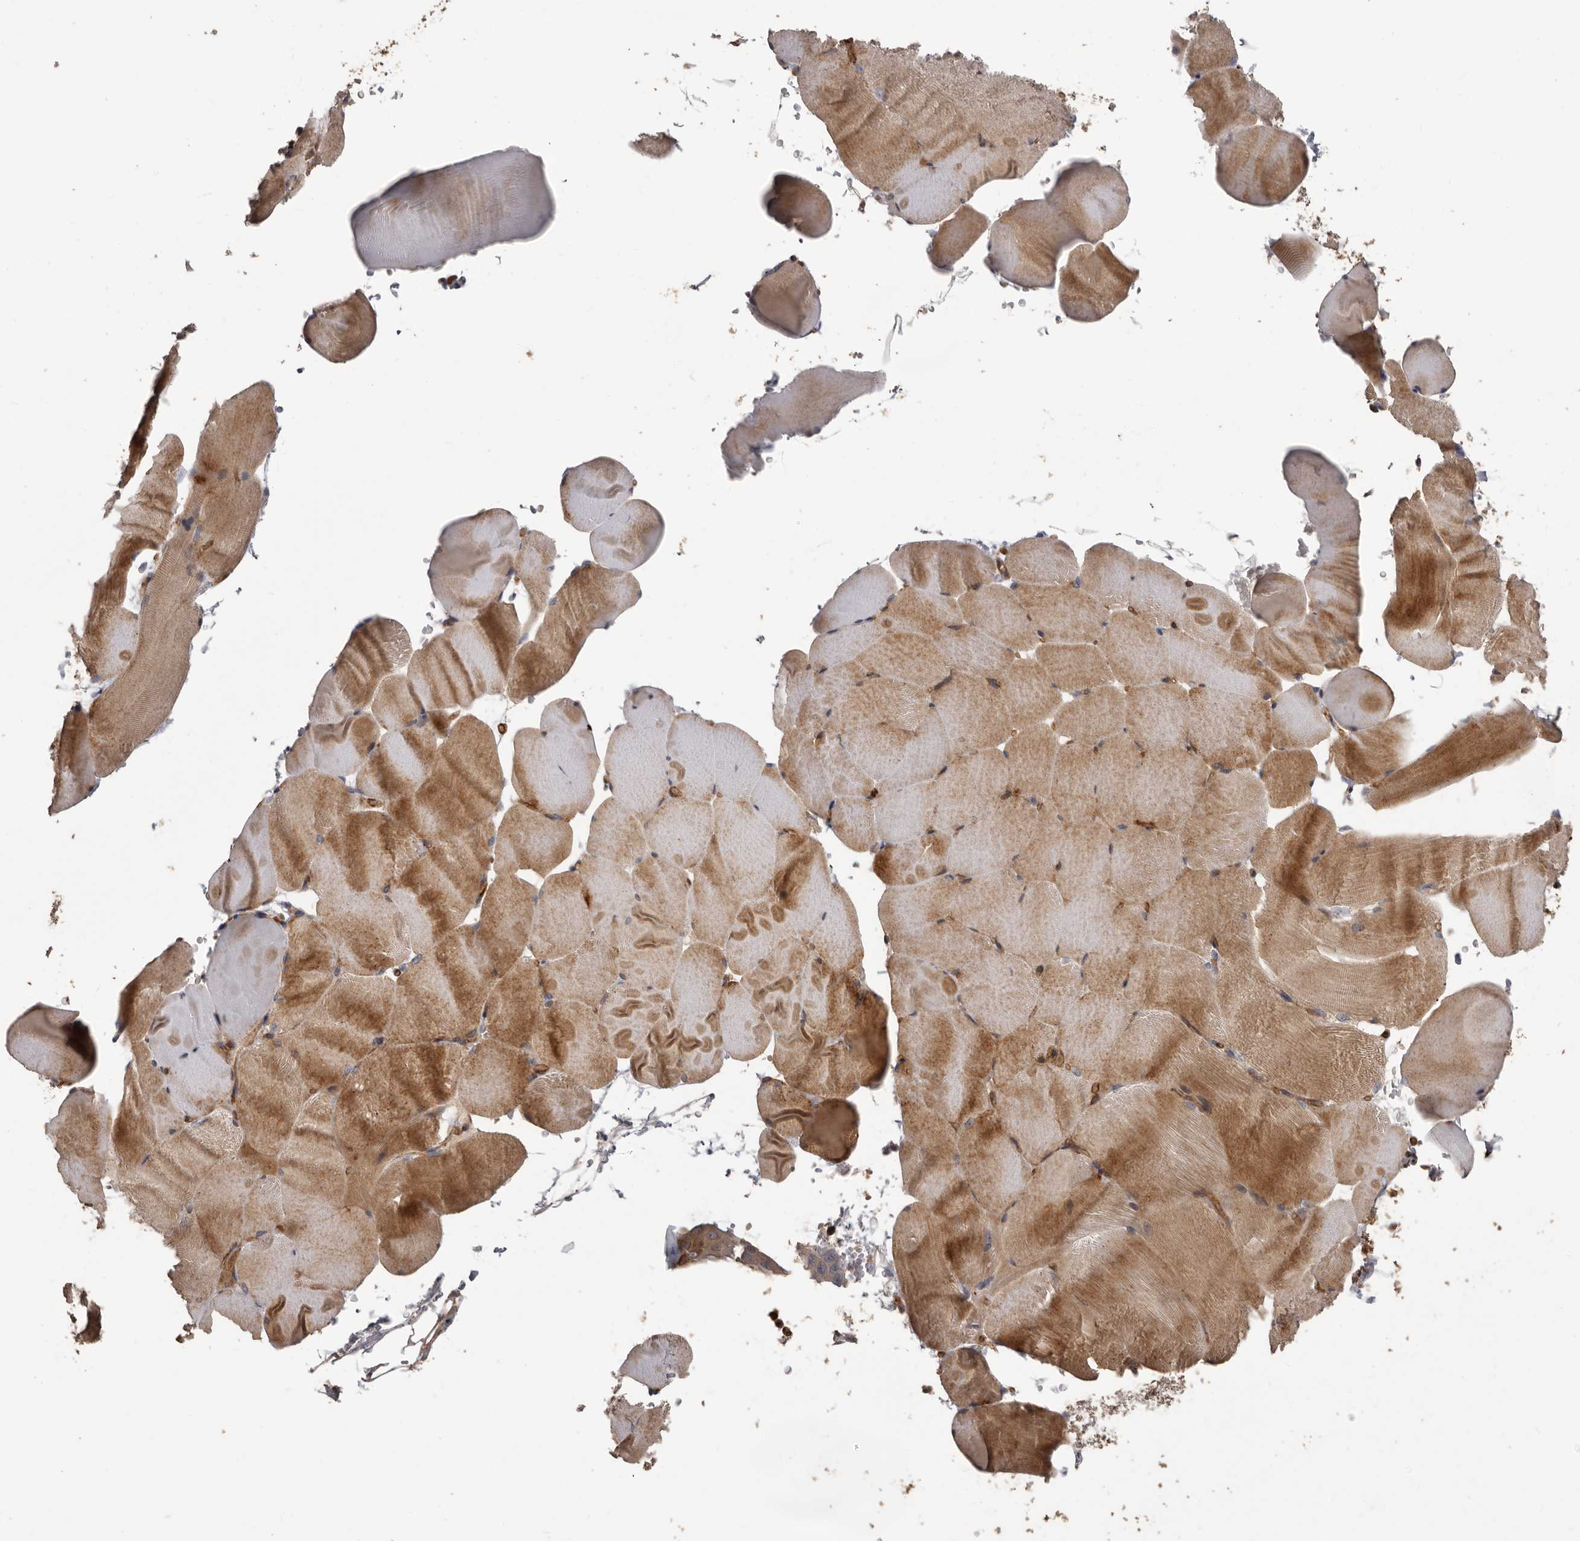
{"staining": {"intensity": "moderate", "quantity": ">75%", "location": "cytoplasmic/membranous"}, "tissue": "skeletal muscle", "cell_type": "Myocytes", "image_type": "normal", "snomed": [{"axis": "morphology", "description": "Normal tissue, NOS"}, {"axis": "topography", "description": "Skeletal muscle"}, {"axis": "topography", "description": "Parathyroid gland"}], "caption": "High-magnification brightfield microscopy of unremarkable skeletal muscle stained with DAB (brown) and counterstained with hematoxylin (blue). myocytes exhibit moderate cytoplasmic/membranous positivity is identified in approximately>75% of cells.", "gene": "ARHGEF5", "patient": {"sex": "female", "age": 37}}